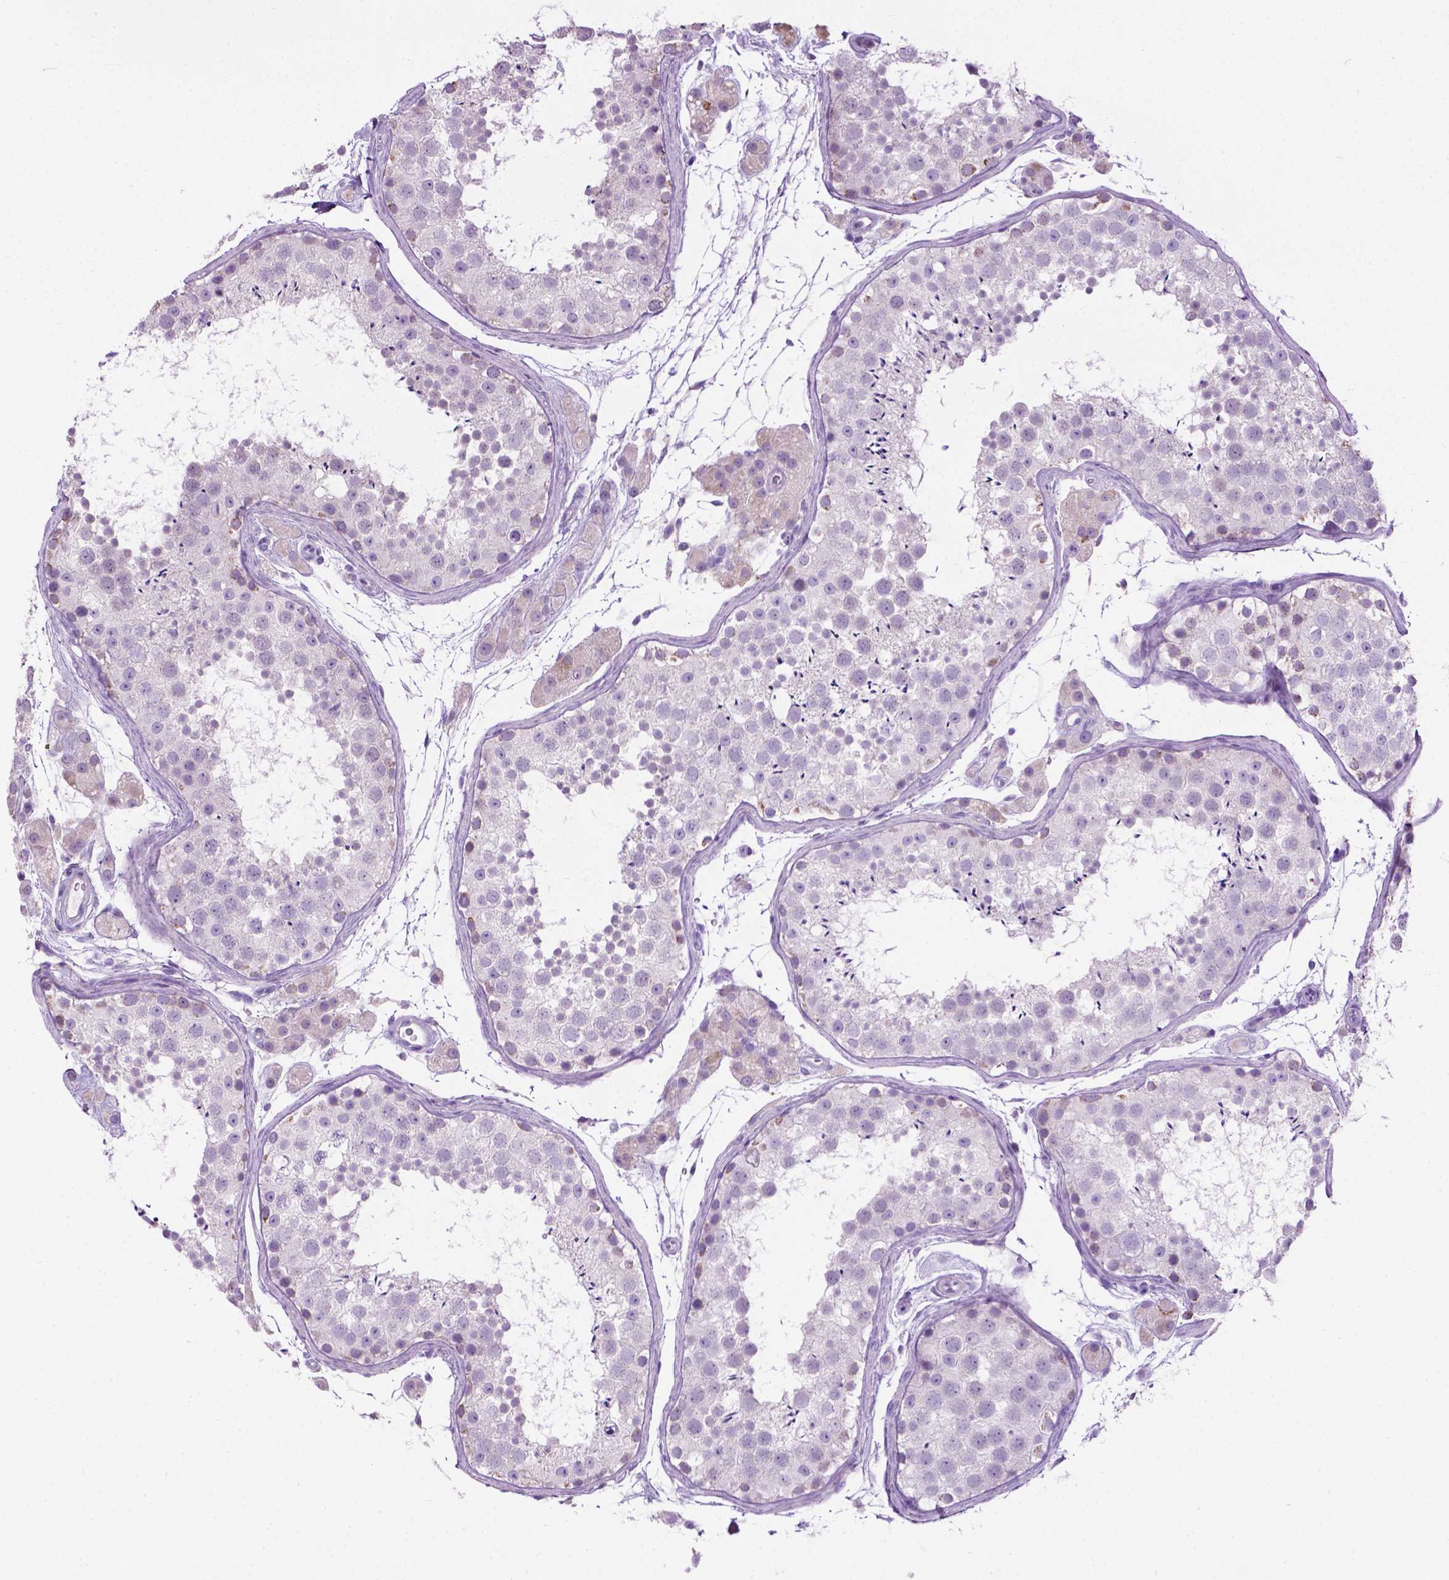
{"staining": {"intensity": "negative", "quantity": "none", "location": "none"}, "tissue": "testis", "cell_type": "Cells in seminiferous ducts", "image_type": "normal", "snomed": [{"axis": "morphology", "description": "Normal tissue, NOS"}, {"axis": "topography", "description": "Testis"}], "caption": "High magnification brightfield microscopy of unremarkable testis stained with DAB (3,3'-diaminobenzidine) (brown) and counterstained with hematoxylin (blue): cells in seminiferous ducts show no significant staining. (Stains: DAB immunohistochemistry with hematoxylin counter stain, Microscopy: brightfield microscopy at high magnification).", "gene": "TMEM132E", "patient": {"sex": "male", "age": 41}}